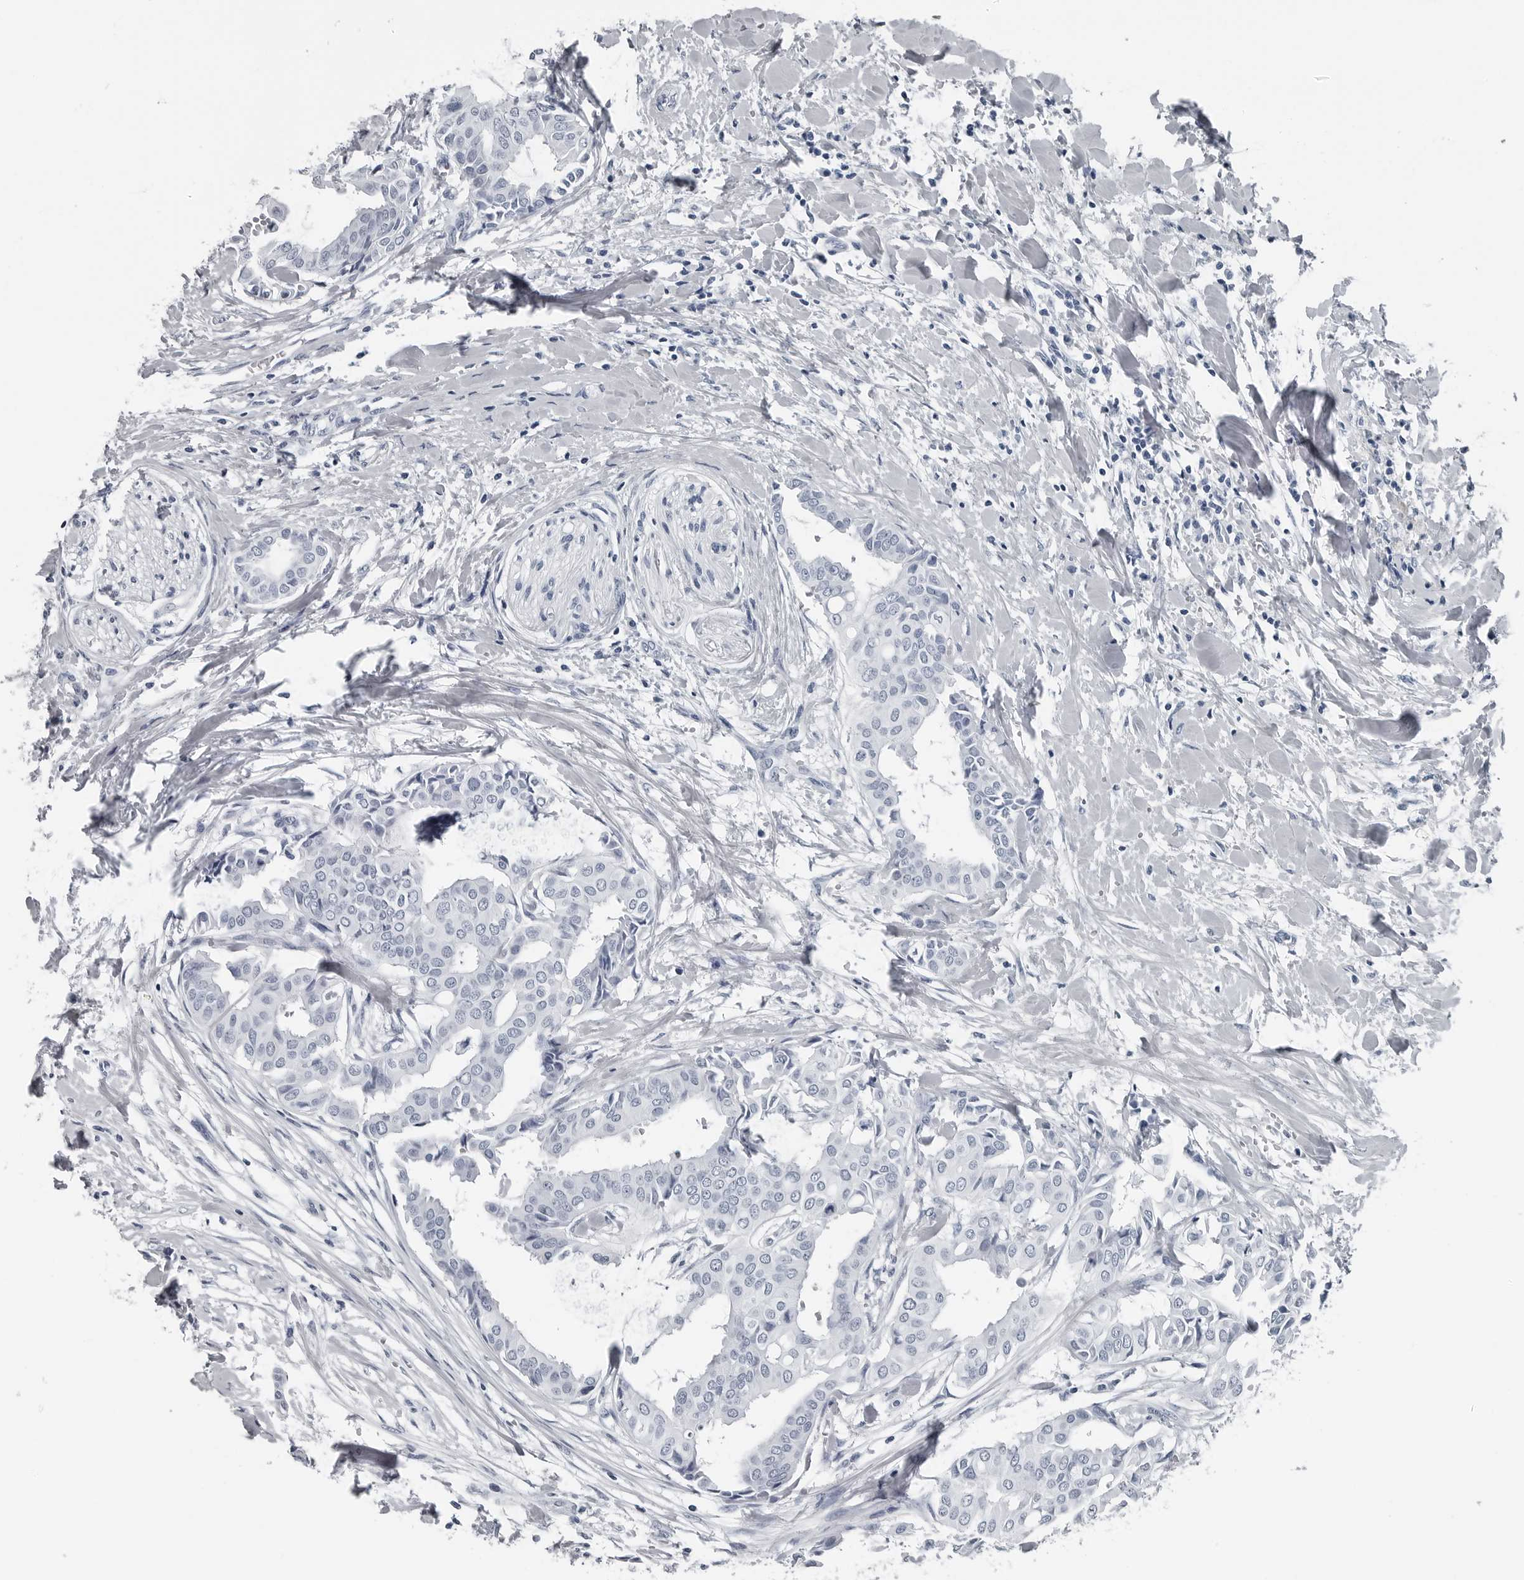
{"staining": {"intensity": "negative", "quantity": "none", "location": "none"}, "tissue": "head and neck cancer", "cell_type": "Tumor cells", "image_type": "cancer", "snomed": [{"axis": "morphology", "description": "Adenocarcinoma, NOS"}, {"axis": "topography", "description": "Salivary gland"}, {"axis": "topography", "description": "Head-Neck"}], "caption": "Adenocarcinoma (head and neck) stained for a protein using IHC reveals no positivity tumor cells.", "gene": "SPINK1", "patient": {"sex": "female", "age": 59}}